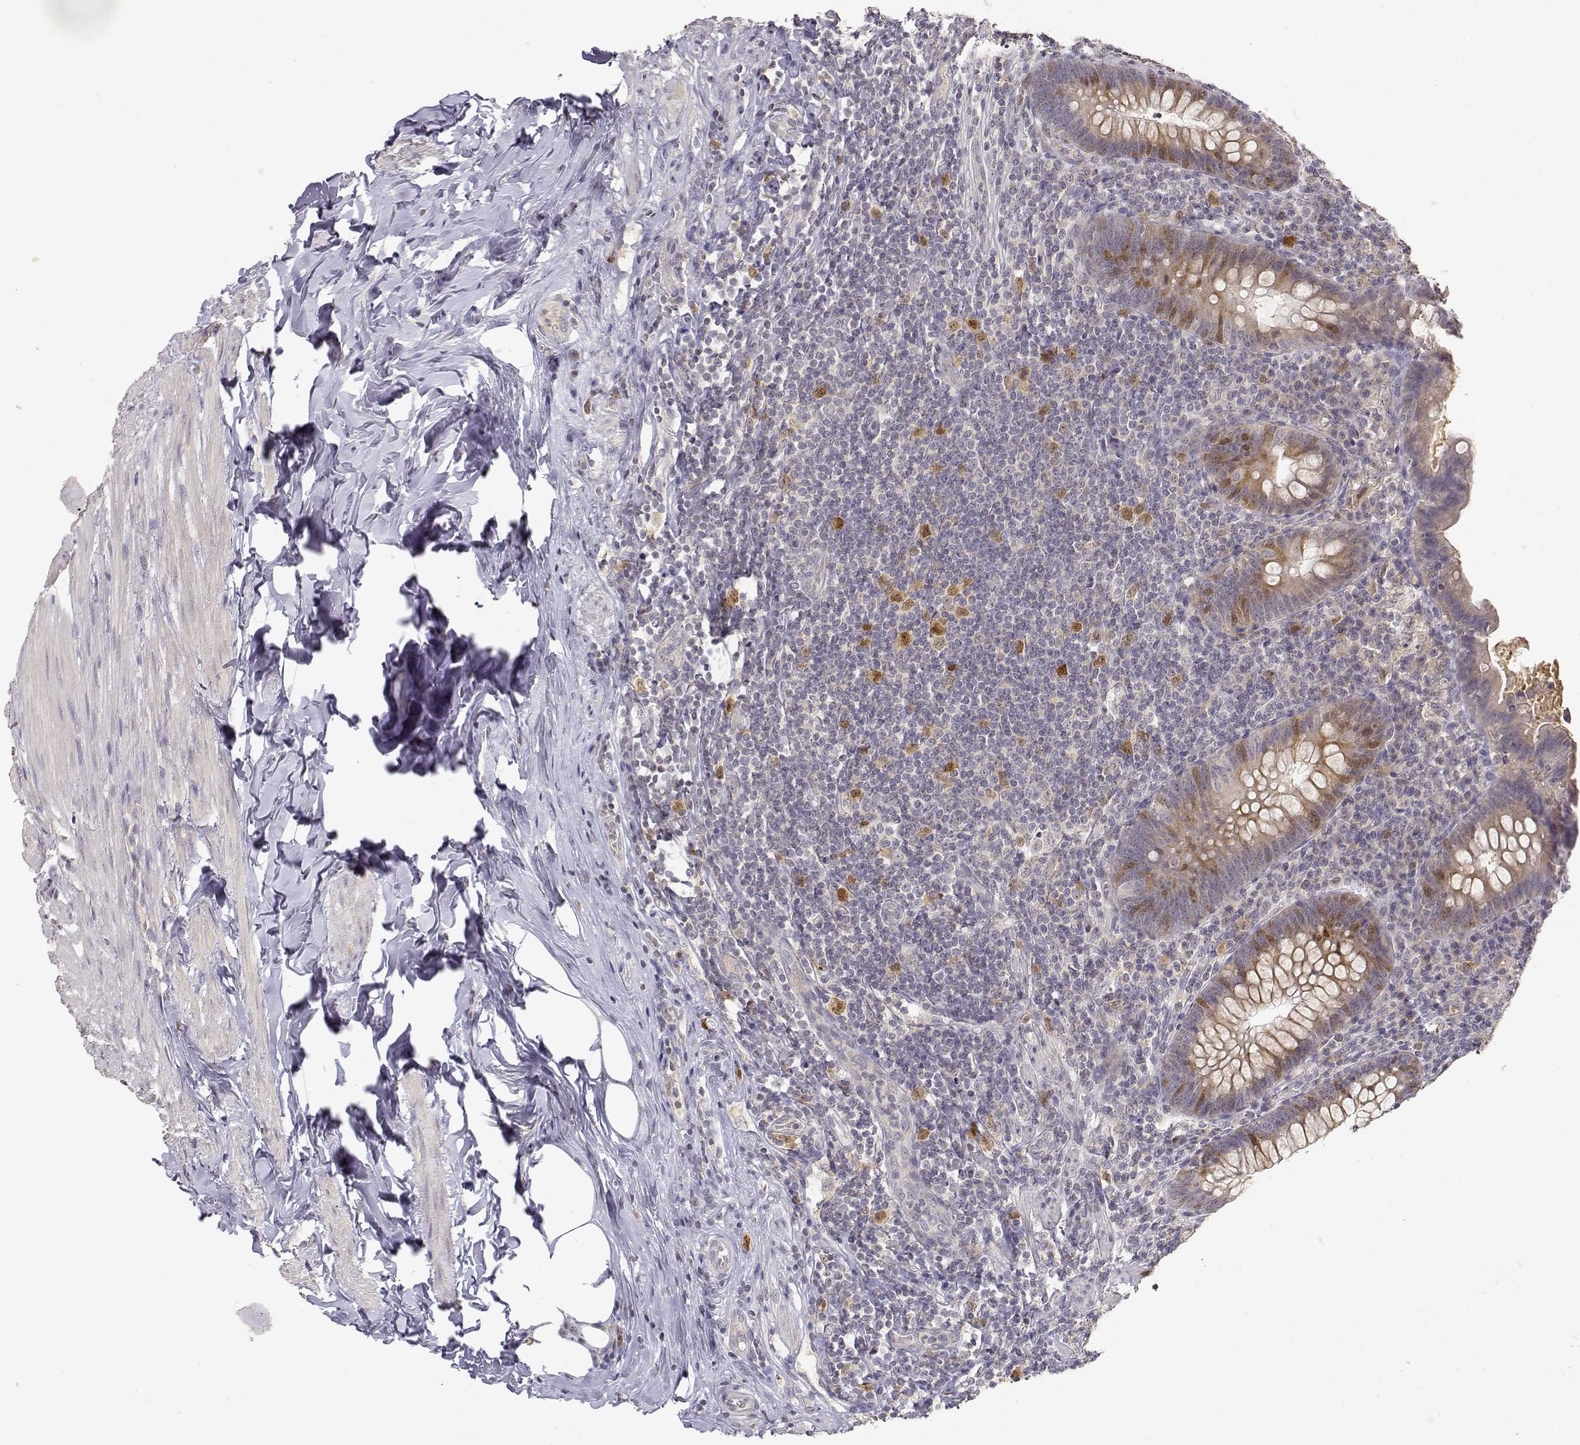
{"staining": {"intensity": "moderate", "quantity": "<25%", "location": "cytoplasmic/membranous,nuclear"}, "tissue": "appendix", "cell_type": "Glandular cells", "image_type": "normal", "snomed": [{"axis": "morphology", "description": "Normal tissue, NOS"}, {"axis": "topography", "description": "Appendix"}], "caption": "Approximately <25% of glandular cells in normal human appendix exhibit moderate cytoplasmic/membranous,nuclear protein staining as visualized by brown immunohistochemical staining.", "gene": "RAD51", "patient": {"sex": "male", "age": 47}}